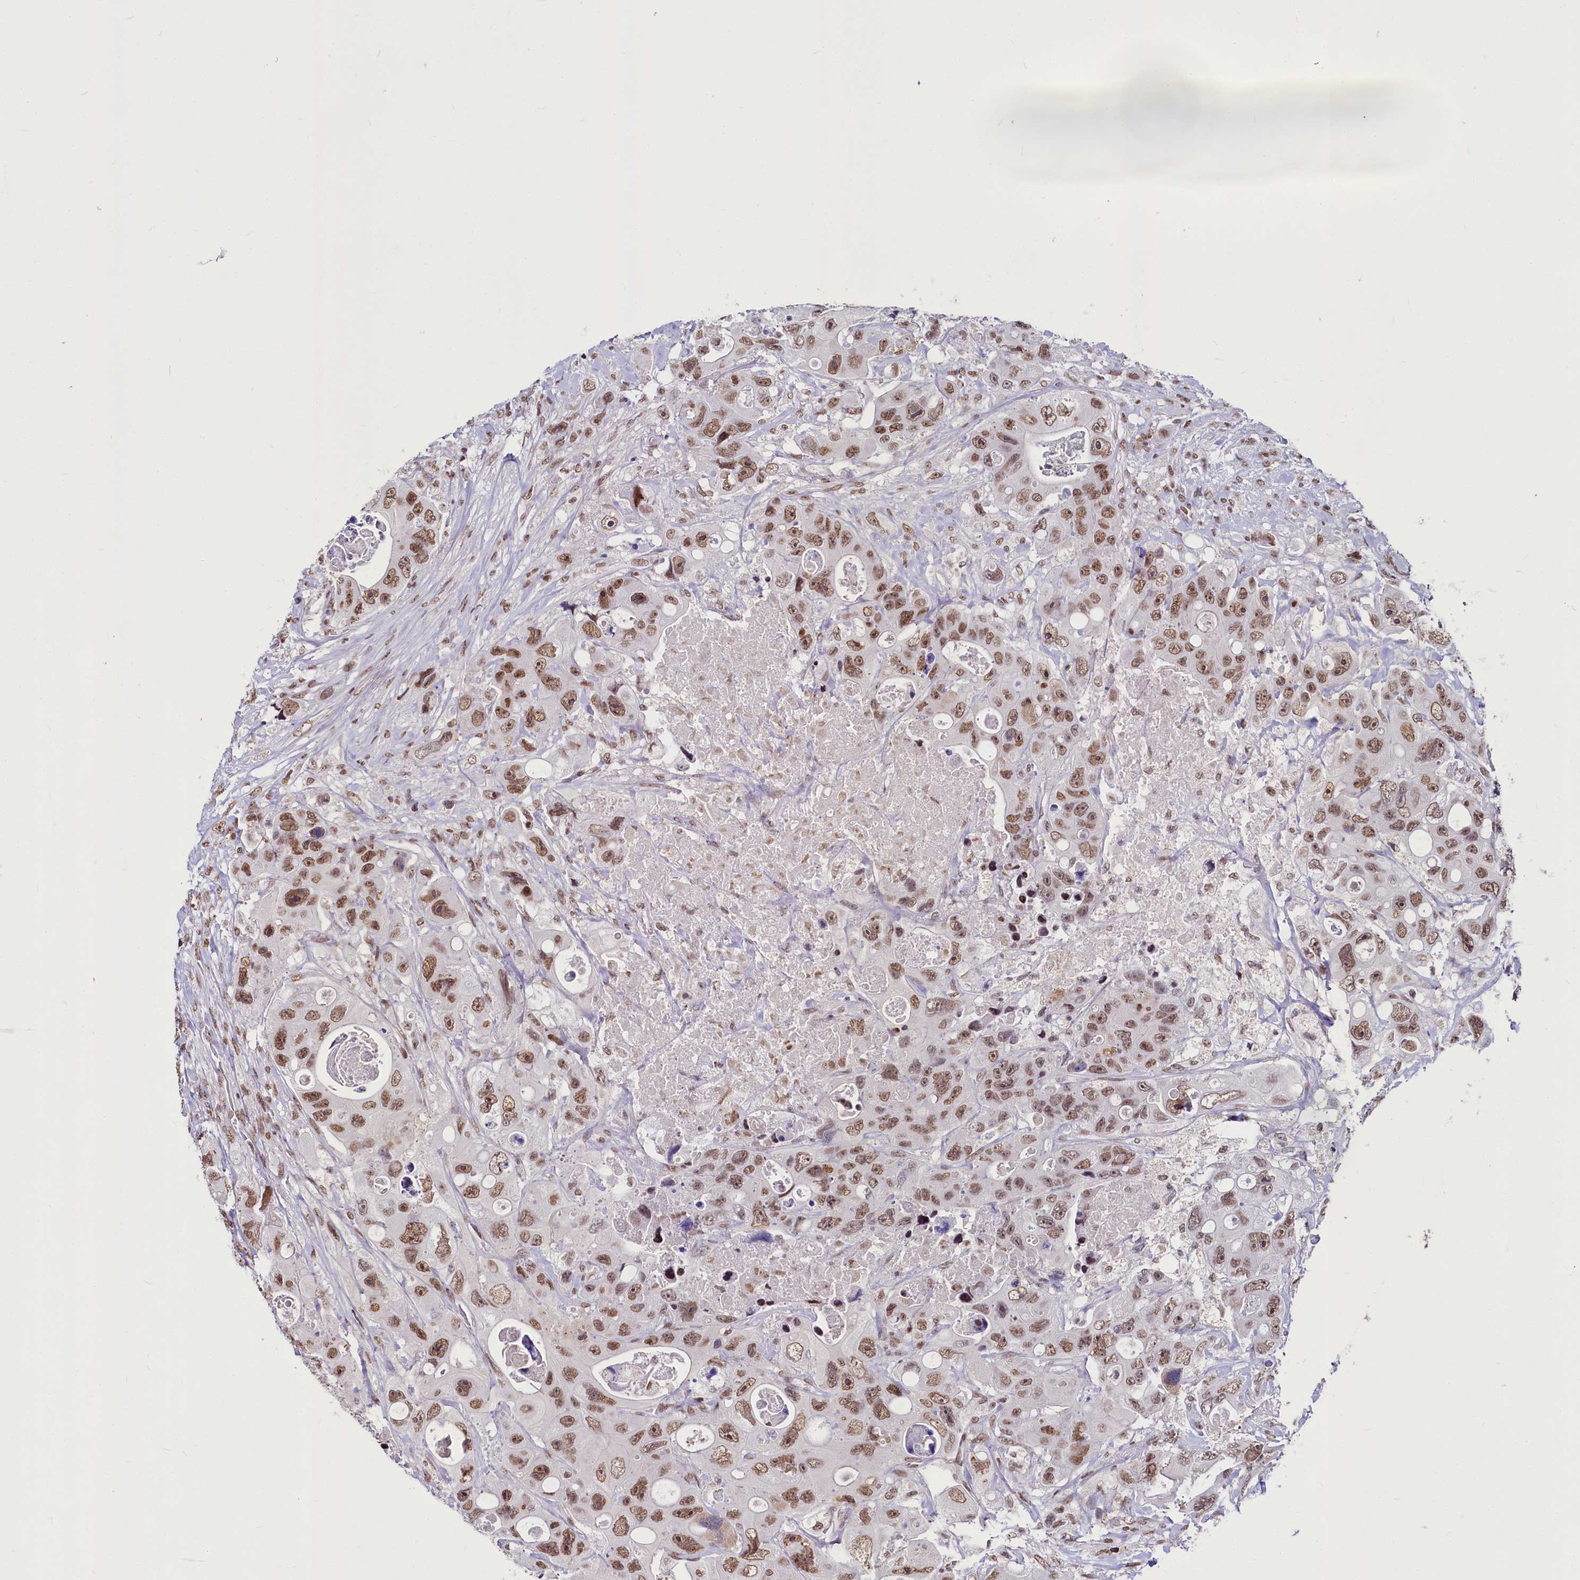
{"staining": {"intensity": "moderate", "quantity": ">75%", "location": "nuclear"}, "tissue": "colorectal cancer", "cell_type": "Tumor cells", "image_type": "cancer", "snomed": [{"axis": "morphology", "description": "Adenocarcinoma, NOS"}, {"axis": "topography", "description": "Colon"}], "caption": "An image of human colorectal cancer stained for a protein exhibits moderate nuclear brown staining in tumor cells.", "gene": "PARPBP", "patient": {"sex": "female", "age": 46}}